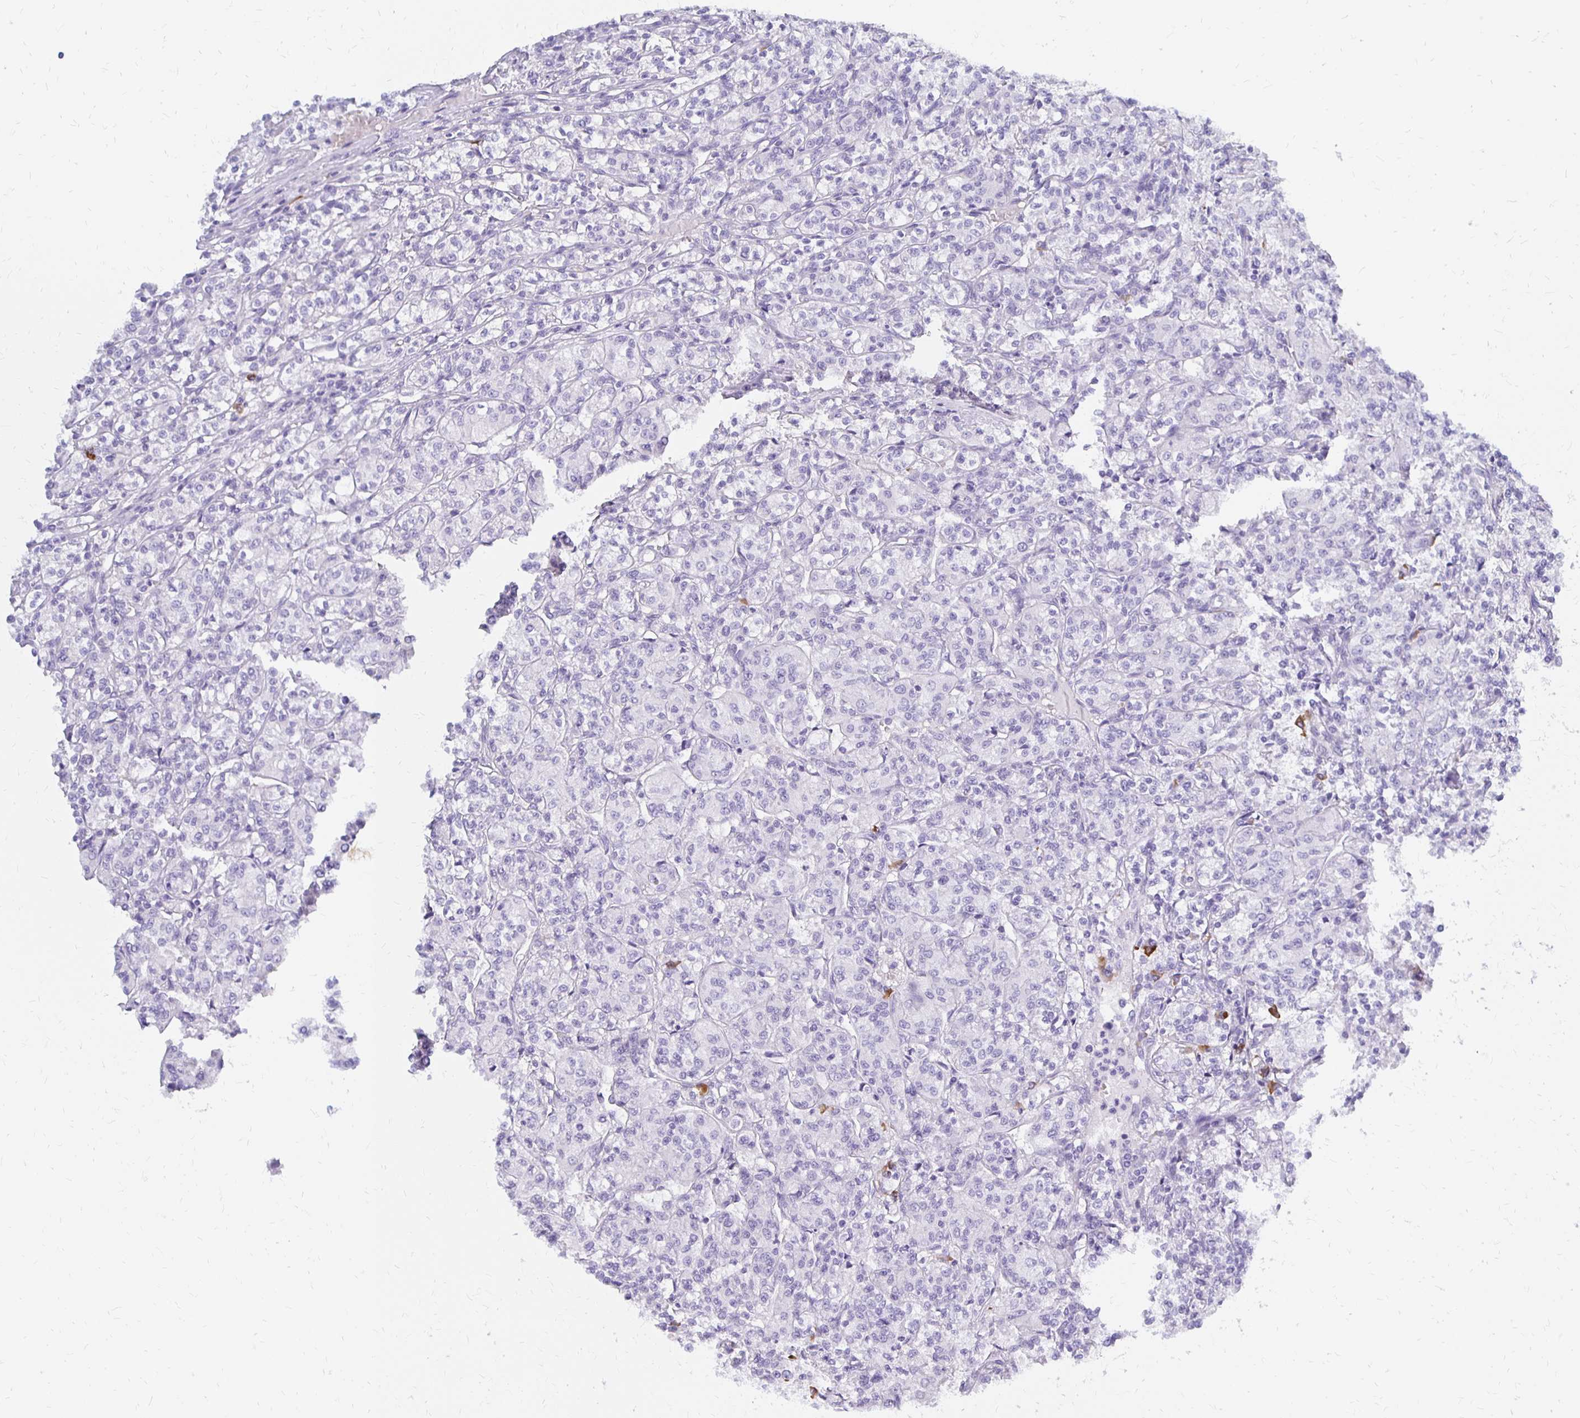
{"staining": {"intensity": "negative", "quantity": "none", "location": "none"}, "tissue": "renal cancer", "cell_type": "Tumor cells", "image_type": "cancer", "snomed": [{"axis": "morphology", "description": "Adenocarcinoma, NOS"}, {"axis": "topography", "description": "Kidney"}], "caption": "High magnification brightfield microscopy of renal cancer (adenocarcinoma) stained with DAB (brown) and counterstained with hematoxylin (blue): tumor cells show no significant positivity.", "gene": "FNTB", "patient": {"sex": "male", "age": 36}}